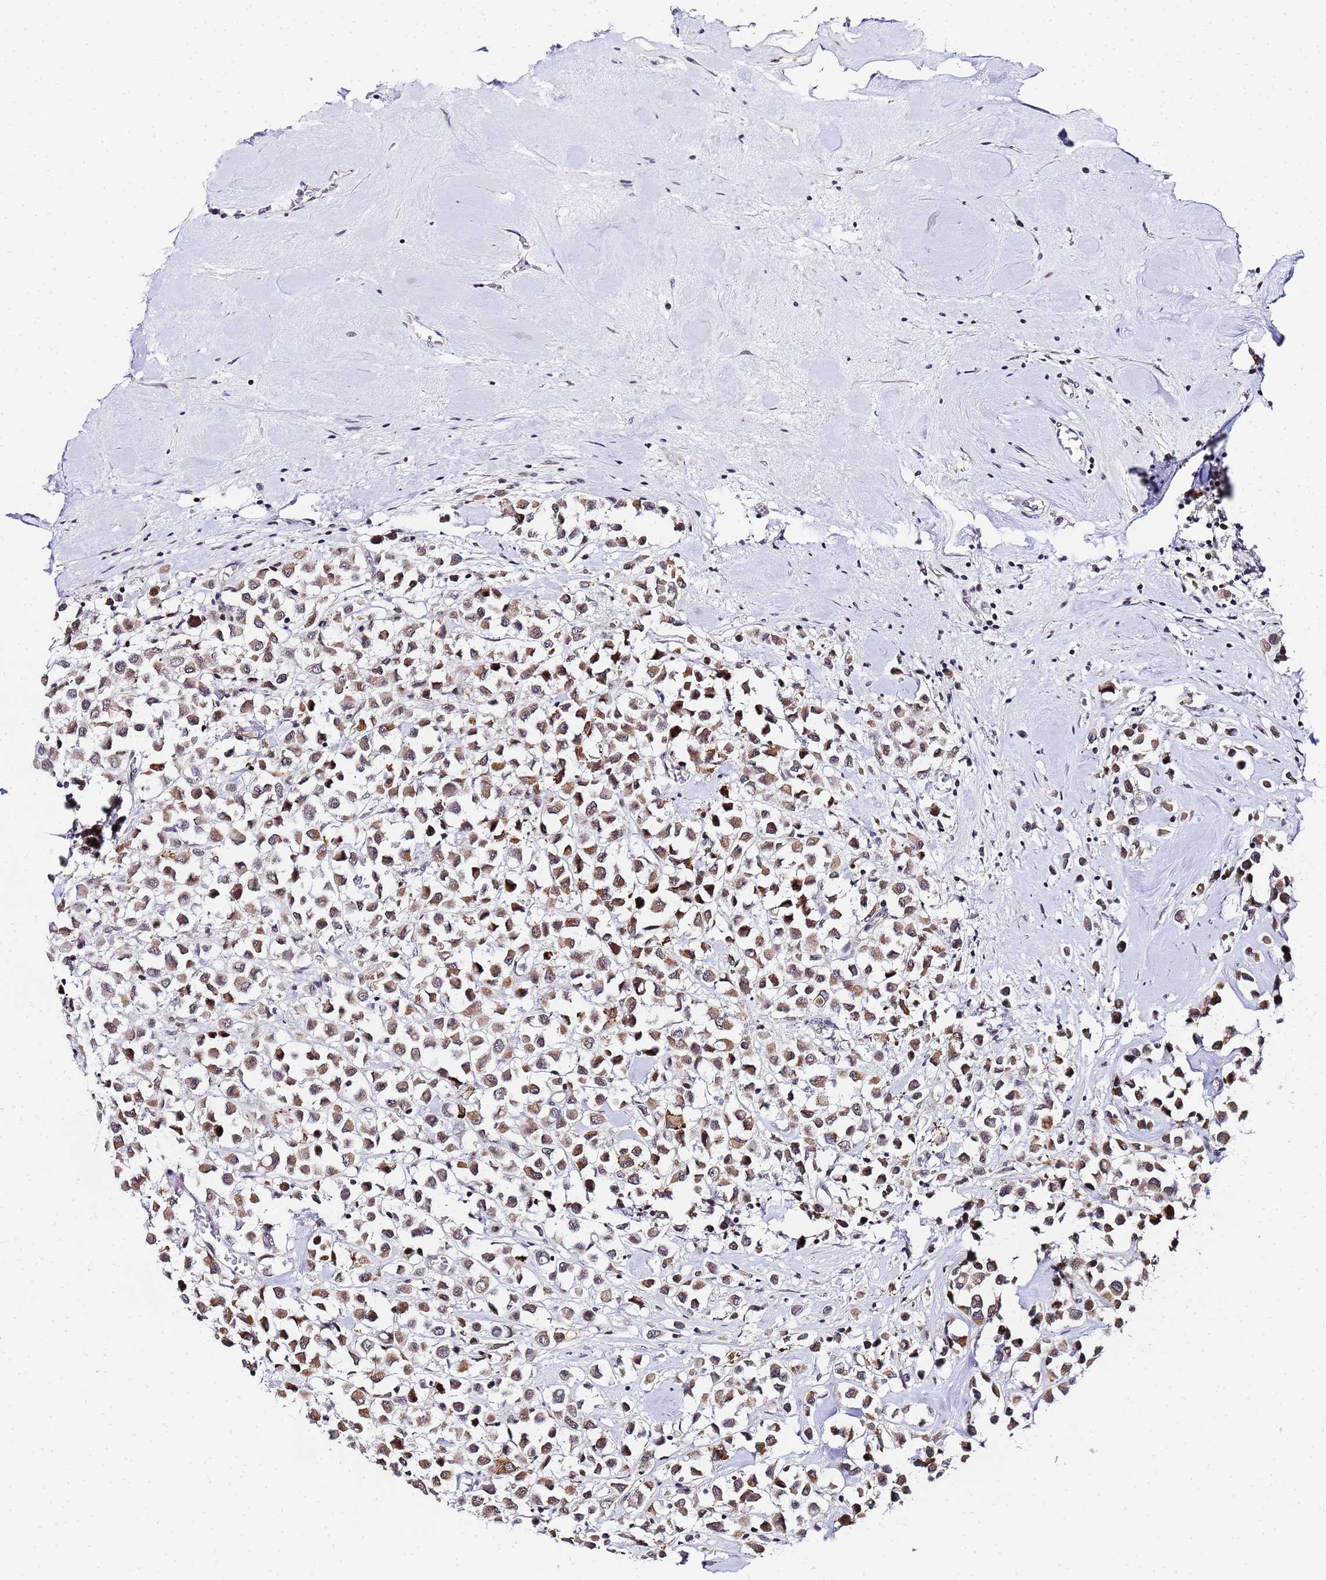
{"staining": {"intensity": "moderate", "quantity": ">75%", "location": "cytoplasmic/membranous"}, "tissue": "breast cancer", "cell_type": "Tumor cells", "image_type": "cancer", "snomed": [{"axis": "morphology", "description": "Duct carcinoma"}, {"axis": "topography", "description": "Breast"}], "caption": "Breast cancer (invasive ductal carcinoma) was stained to show a protein in brown. There is medium levels of moderate cytoplasmic/membranous staining in about >75% of tumor cells.", "gene": "CKMT1A", "patient": {"sex": "female", "age": 61}}